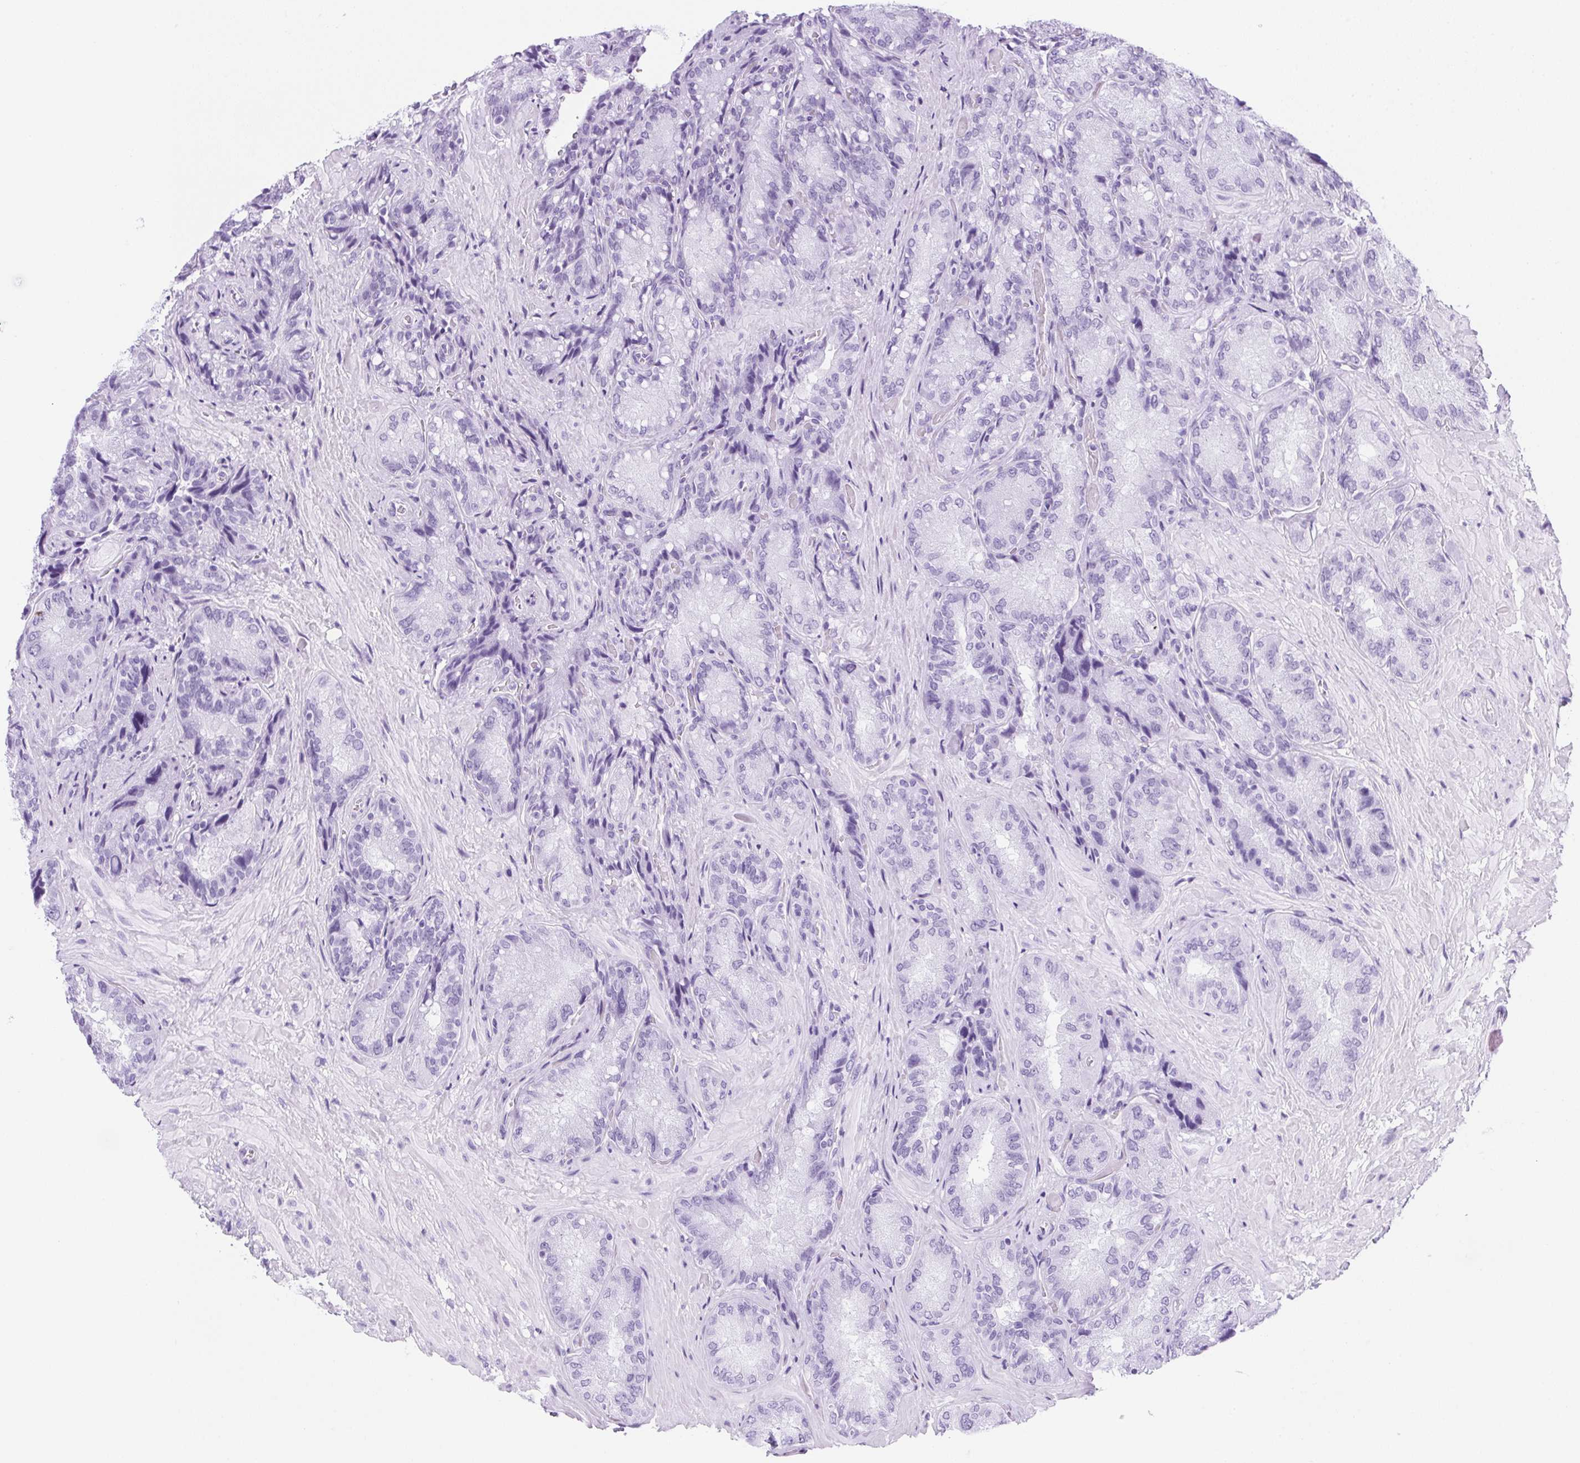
{"staining": {"intensity": "negative", "quantity": "none", "location": "none"}, "tissue": "seminal vesicle", "cell_type": "Glandular cells", "image_type": "normal", "snomed": [{"axis": "morphology", "description": "Normal tissue, NOS"}, {"axis": "topography", "description": "Seminal veicle"}], "caption": "Immunohistochemistry (IHC) image of unremarkable seminal vesicle: seminal vesicle stained with DAB displays no significant protein staining in glandular cells.", "gene": "SPACA5B", "patient": {"sex": "male", "age": 57}}